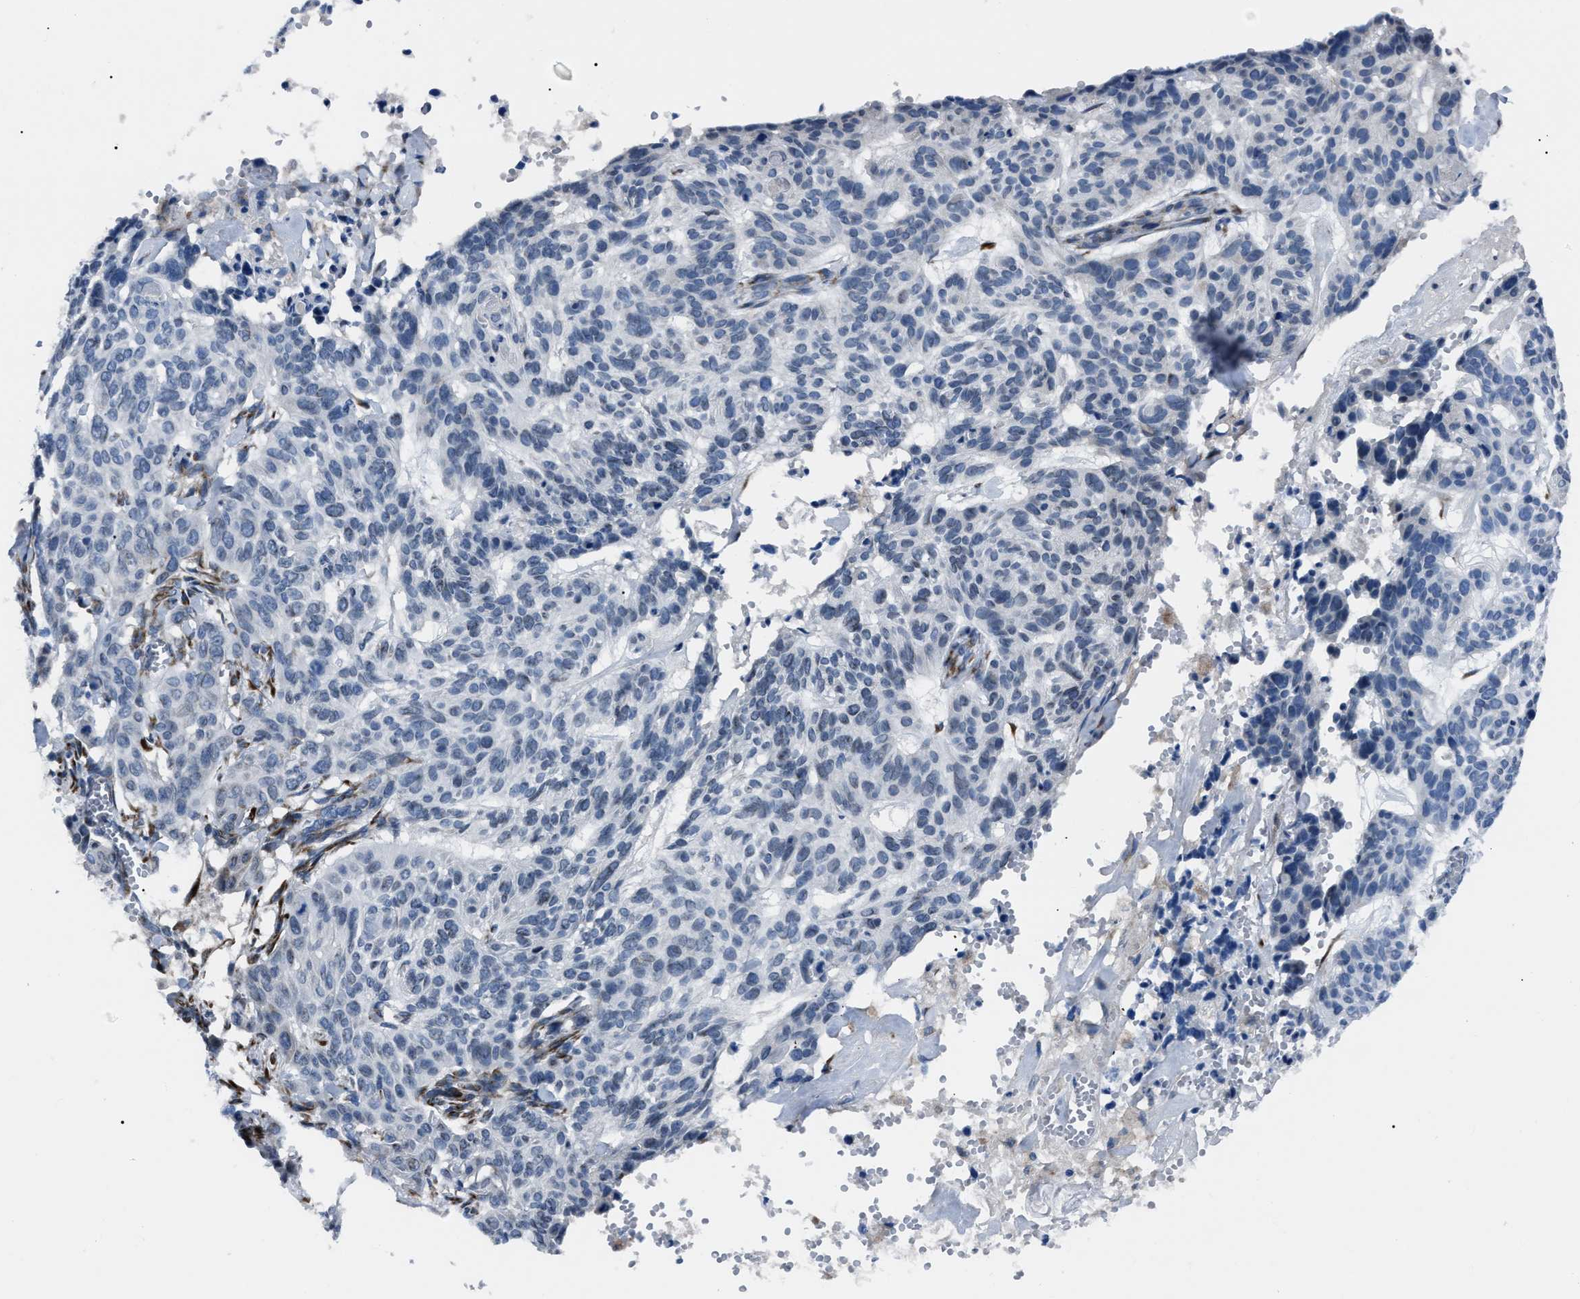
{"staining": {"intensity": "negative", "quantity": "none", "location": "none"}, "tissue": "skin cancer", "cell_type": "Tumor cells", "image_type": "cancer", "snomed": [{"axis": "morphology", "description": "Basal cell carcinoma"}, {"axis": "topography", "description": "Skin"}], "caption": "Tumor cells are negative for brown protein staining in skin basal cell carcinoma.", "gene": "LRRC14", "patient": {"sex": "male", "age": 85}}